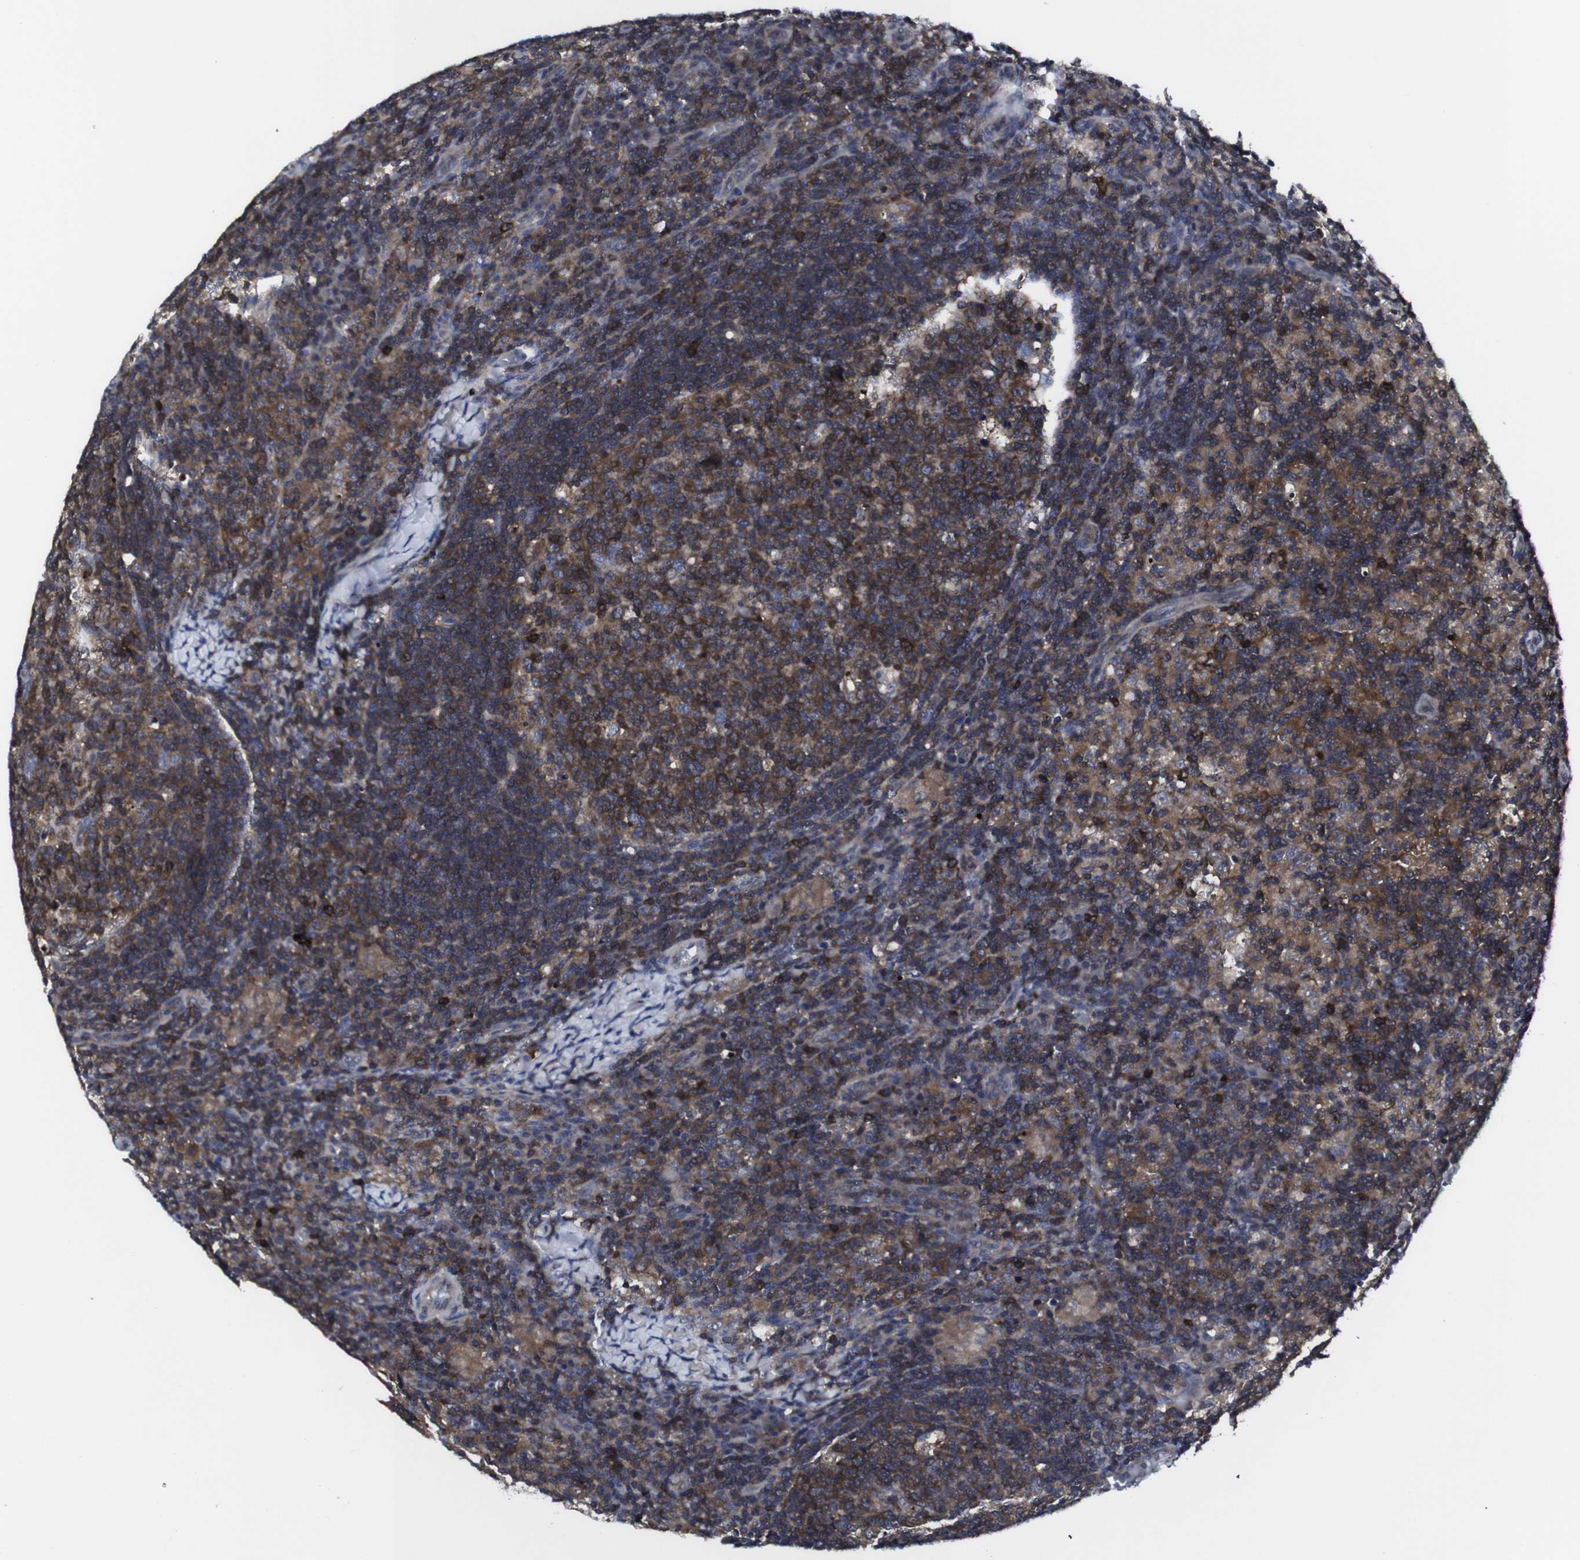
{"staining": {"intensity": "moderate", "quantity": ">75%", "location": "cytoplasmic/membranous"}, "tissue": "lymph node", "cell_type": "Germinal center cells", "image_type": "normal", "snomed": [{"axis": "morphology", "description": "Normal tissue, NOS"}, {"axis": "morphology", "description": "Inflammation, NOS"}, {"axis": "topography", "description": "Lymph node"}], "caption": "Brown immunohistochemical staining in unremarkable lymph node displays moderate cytoplasmic/membranous positivity in approximately >75% of germinal center cells.", "gene": "HPRT1", "patient": {"sex": "male", "age": 55}}